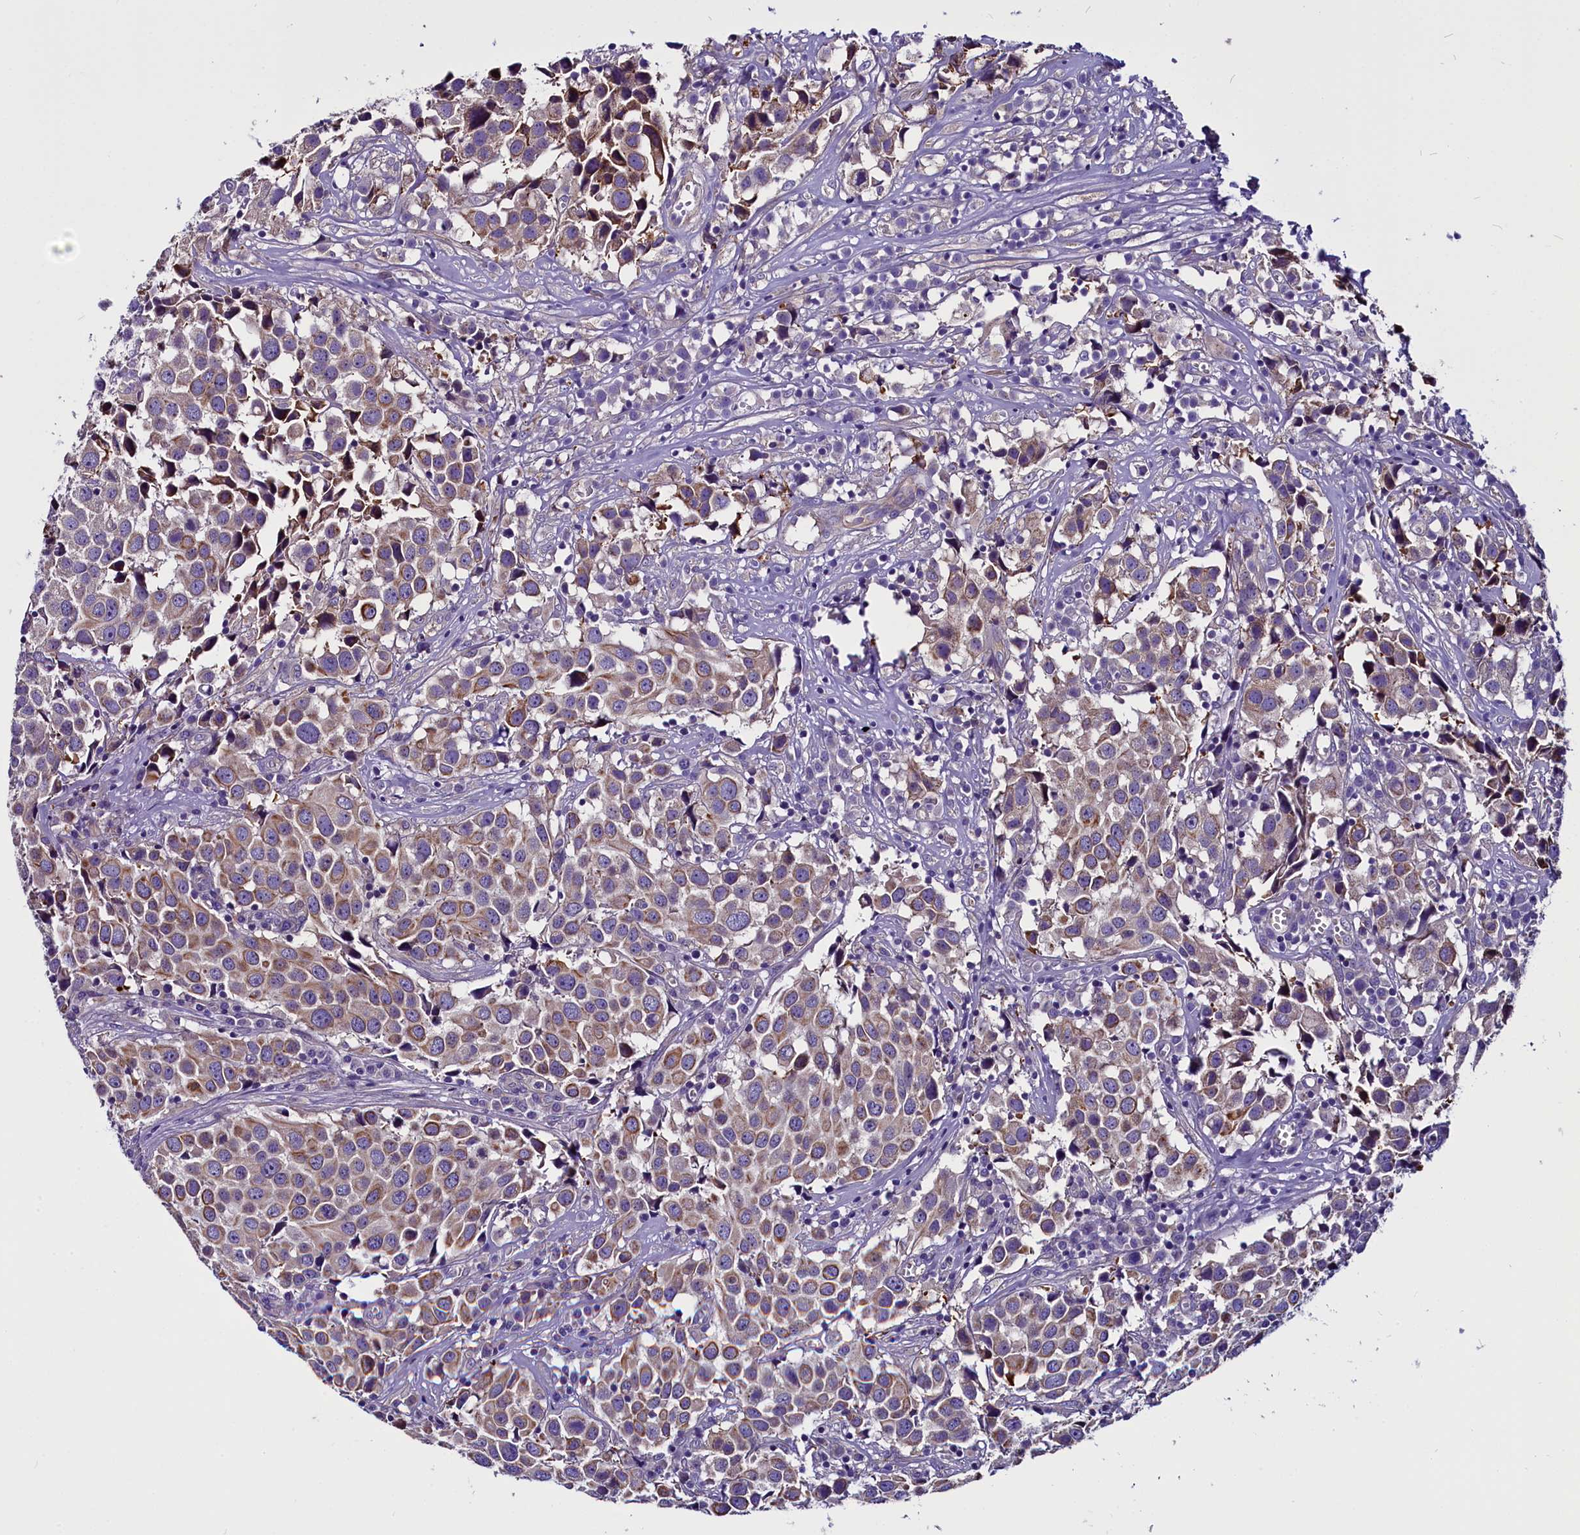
{"staining": {"intensity": "moderate", "quantity": "<25%", "location": "cytoplasmic/membranous"}, "tissue": "urothelial cancer", "cell_type": "Tumor cells", "image_type": "cancer", "snomed": [{"axis": "morphology", "description": "Urothelial carcinoma, High grade"}, {"axis": "topography", "description": "Urinary bladder"}], "caption": "Immunohistochemistry of human urothelial cancer exhibits low levels of moderate cytoplasmic/membranous expression in about <25% of tumor cells.", "gene": "CEP170", "patient": {"sex": "female", "age": 75}}